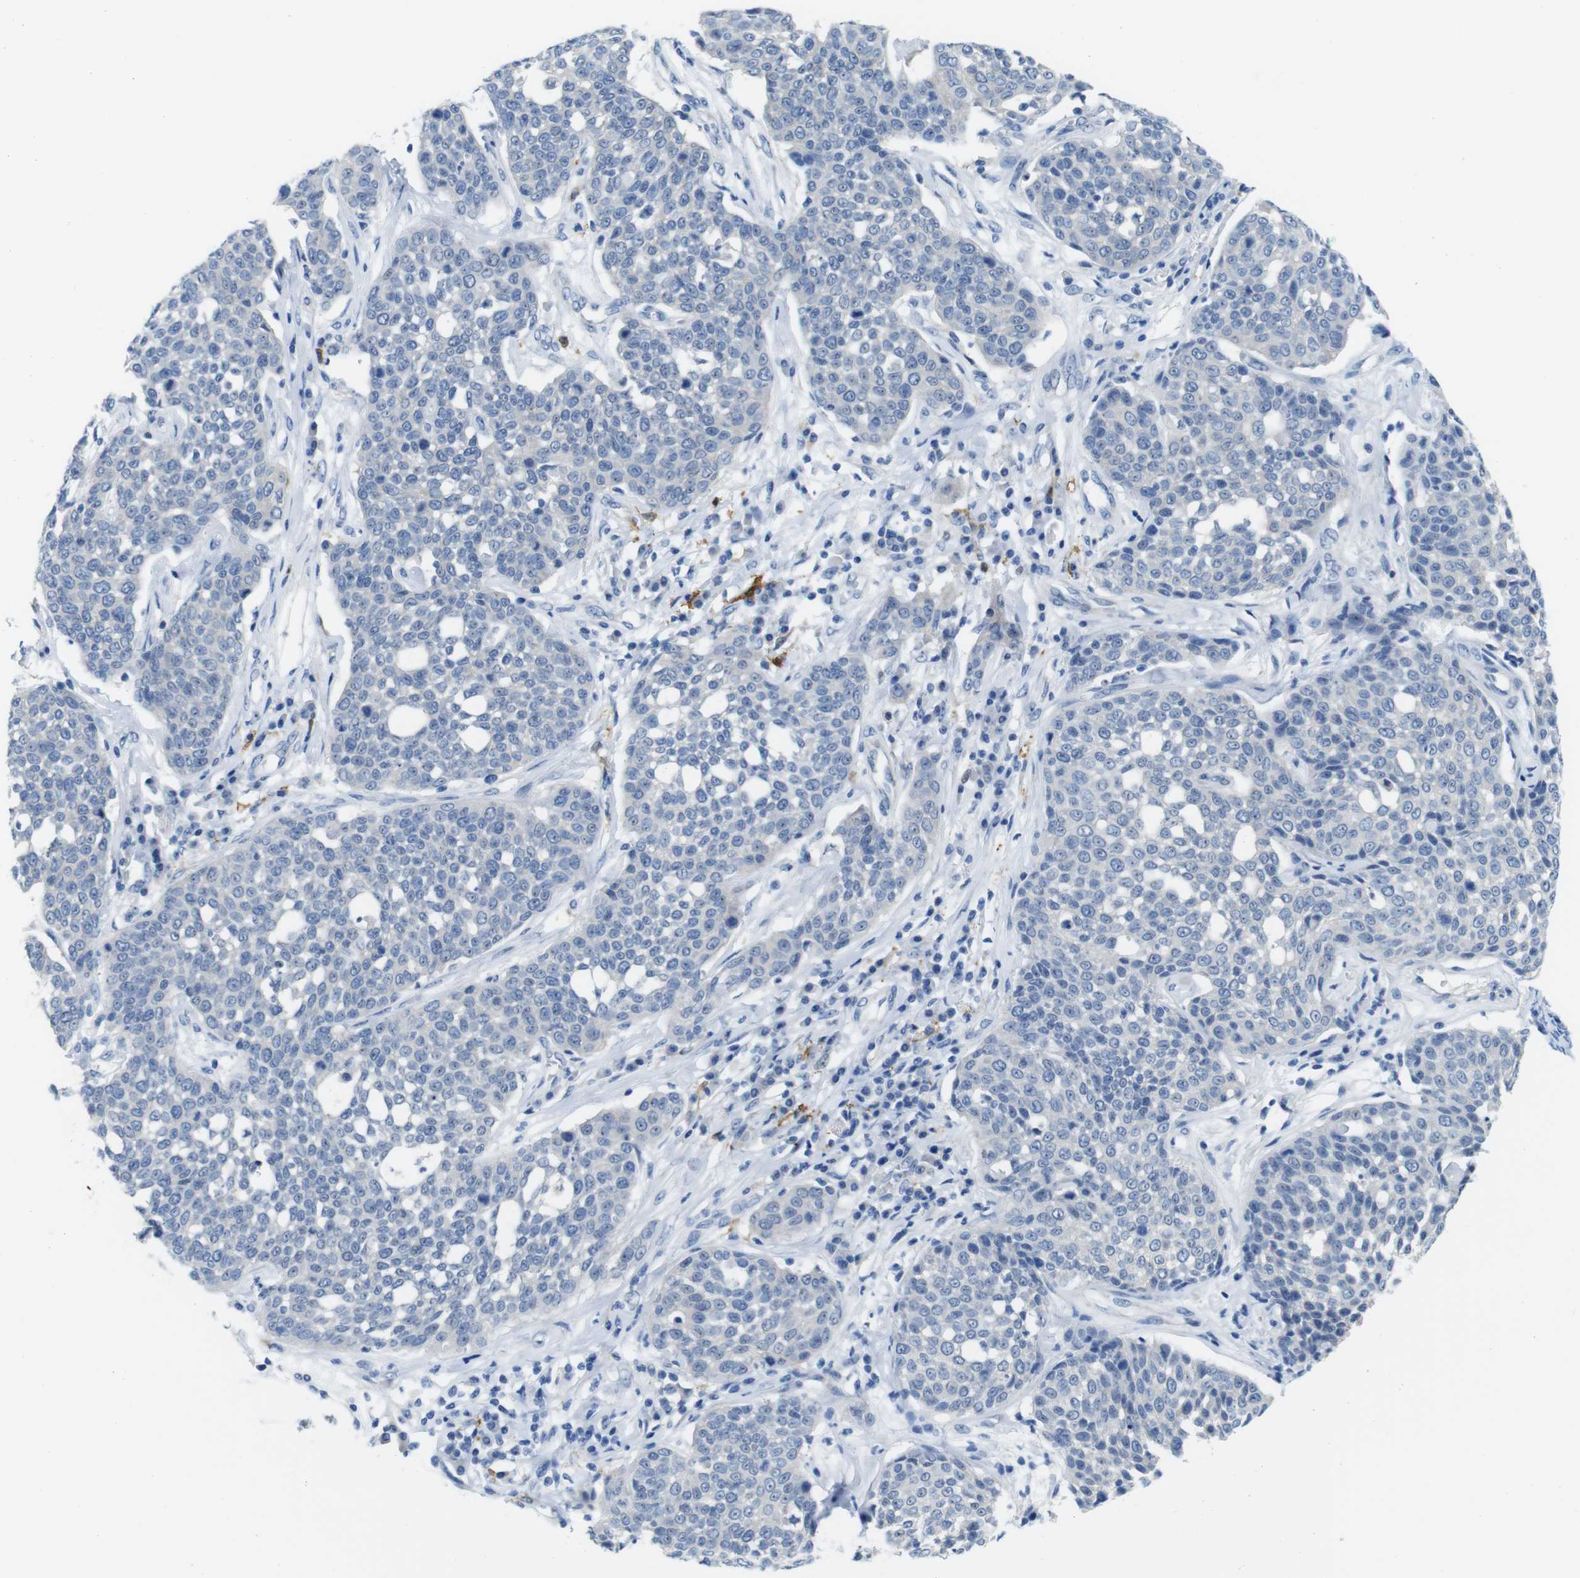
{"staining": {"intensity": "negative", "quantity": "none", "location": "none"}, "tissue": "cervical cancer", "cell_type": "Tumor cells", "image_type": "cancer", "snomed": [{"axis": "morphology", "description": "Squamous cell carcinoma, NOS"}, {"axis": "topography", "description": "Cervix"}], "caption": "Protein analysis of squamous cell carcinoma (cervical) shows no significant staining in tumor cells.", "gene": "C1orf210", "patient": {"sex": "female", "age": 34}}